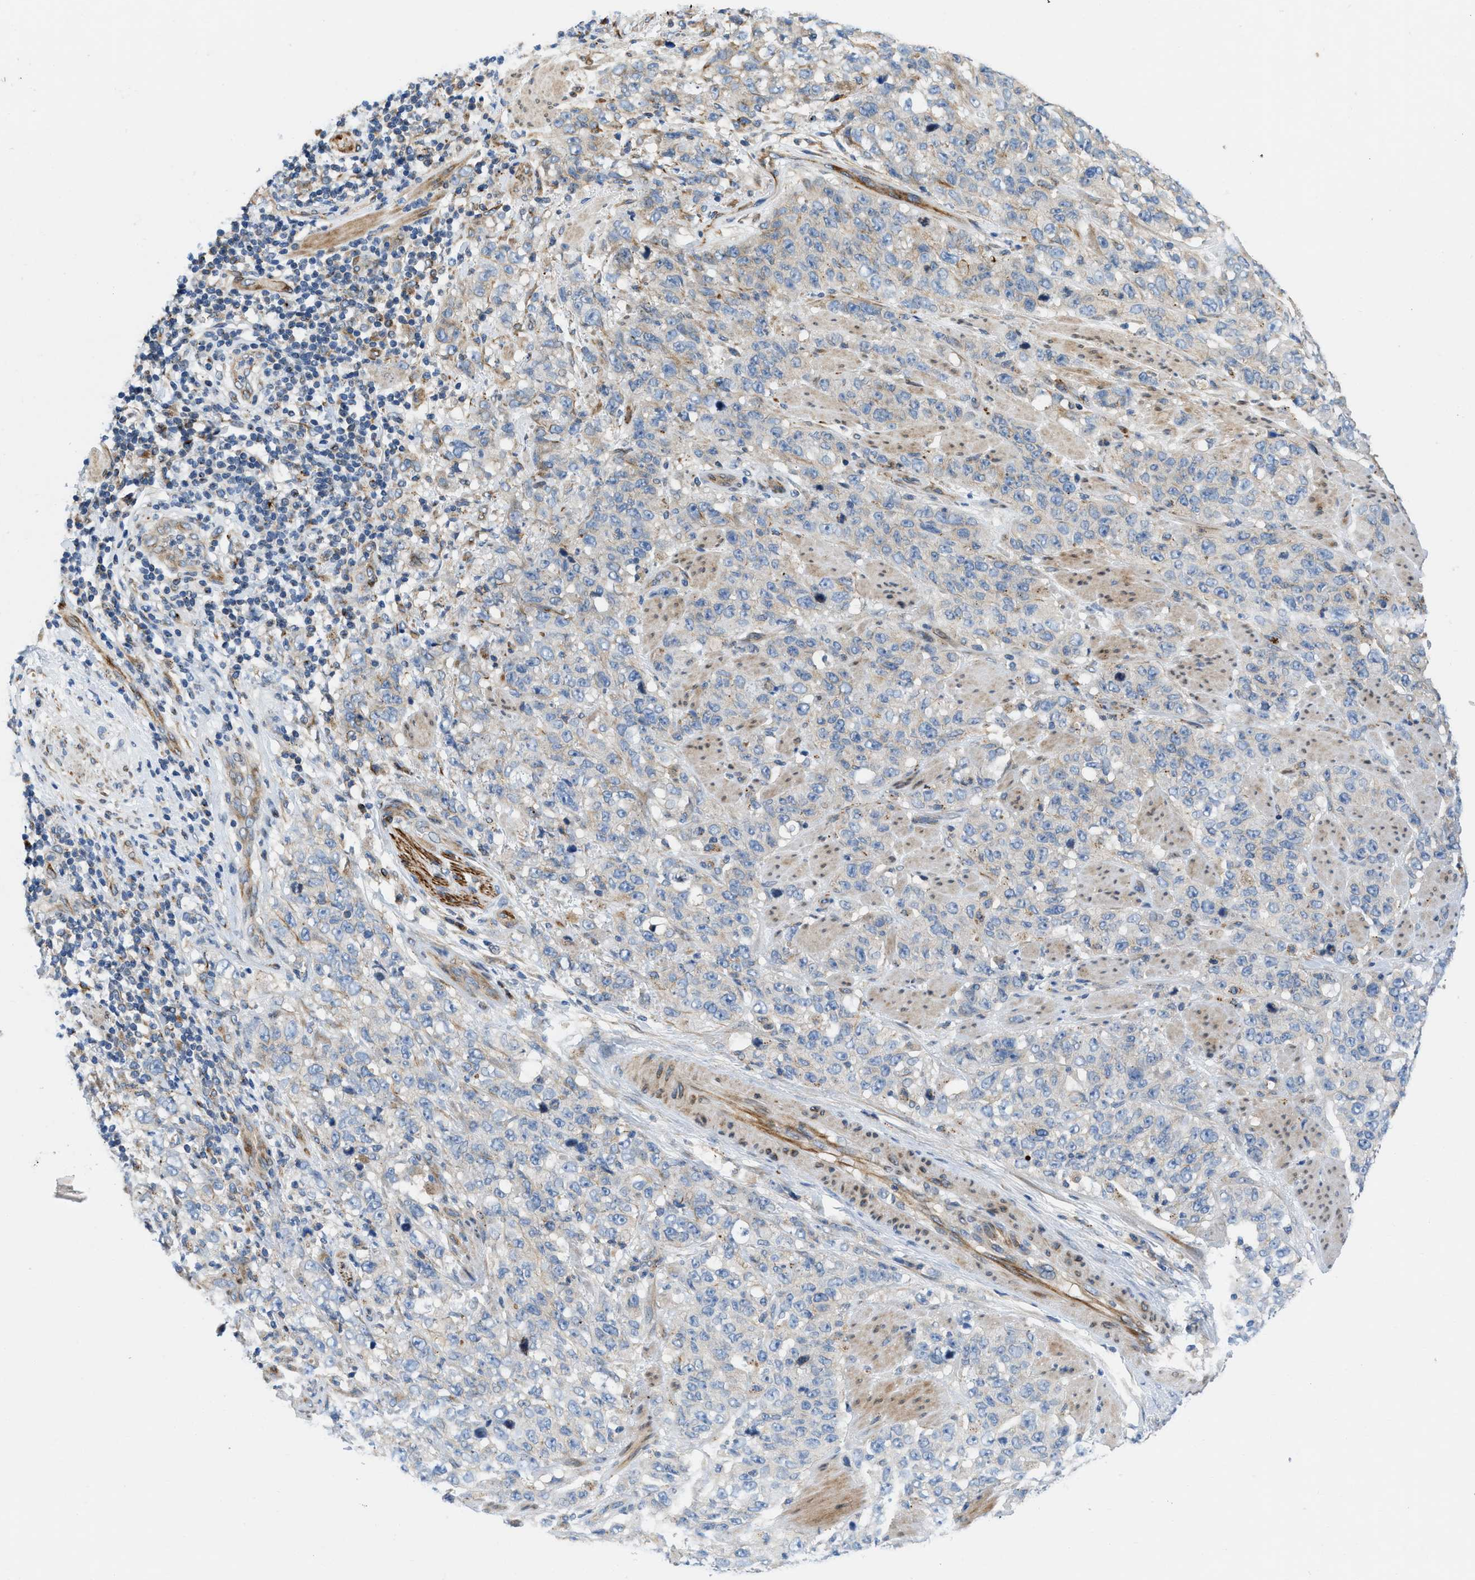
{"staining": {"intensity": "weak", "quantity": "<25%", "location": "cytoplasmic/membranous"}, "tissue": "stomach cancer", "cell_type": "Tumor cells", "image_type": "cancer", "snomed": [{"axis": "morphology", "description": "Adenocarcinoma, NOS"}, {"axis": "topography", "description": "Stomach"}], "caption": "Immunohistochemical staining of human adenocarcinoma (stomach) demonstrates no significant expression in tumor cells.", "gene": "TMEM248", "patient": {"sex": "male", "age": 48}}